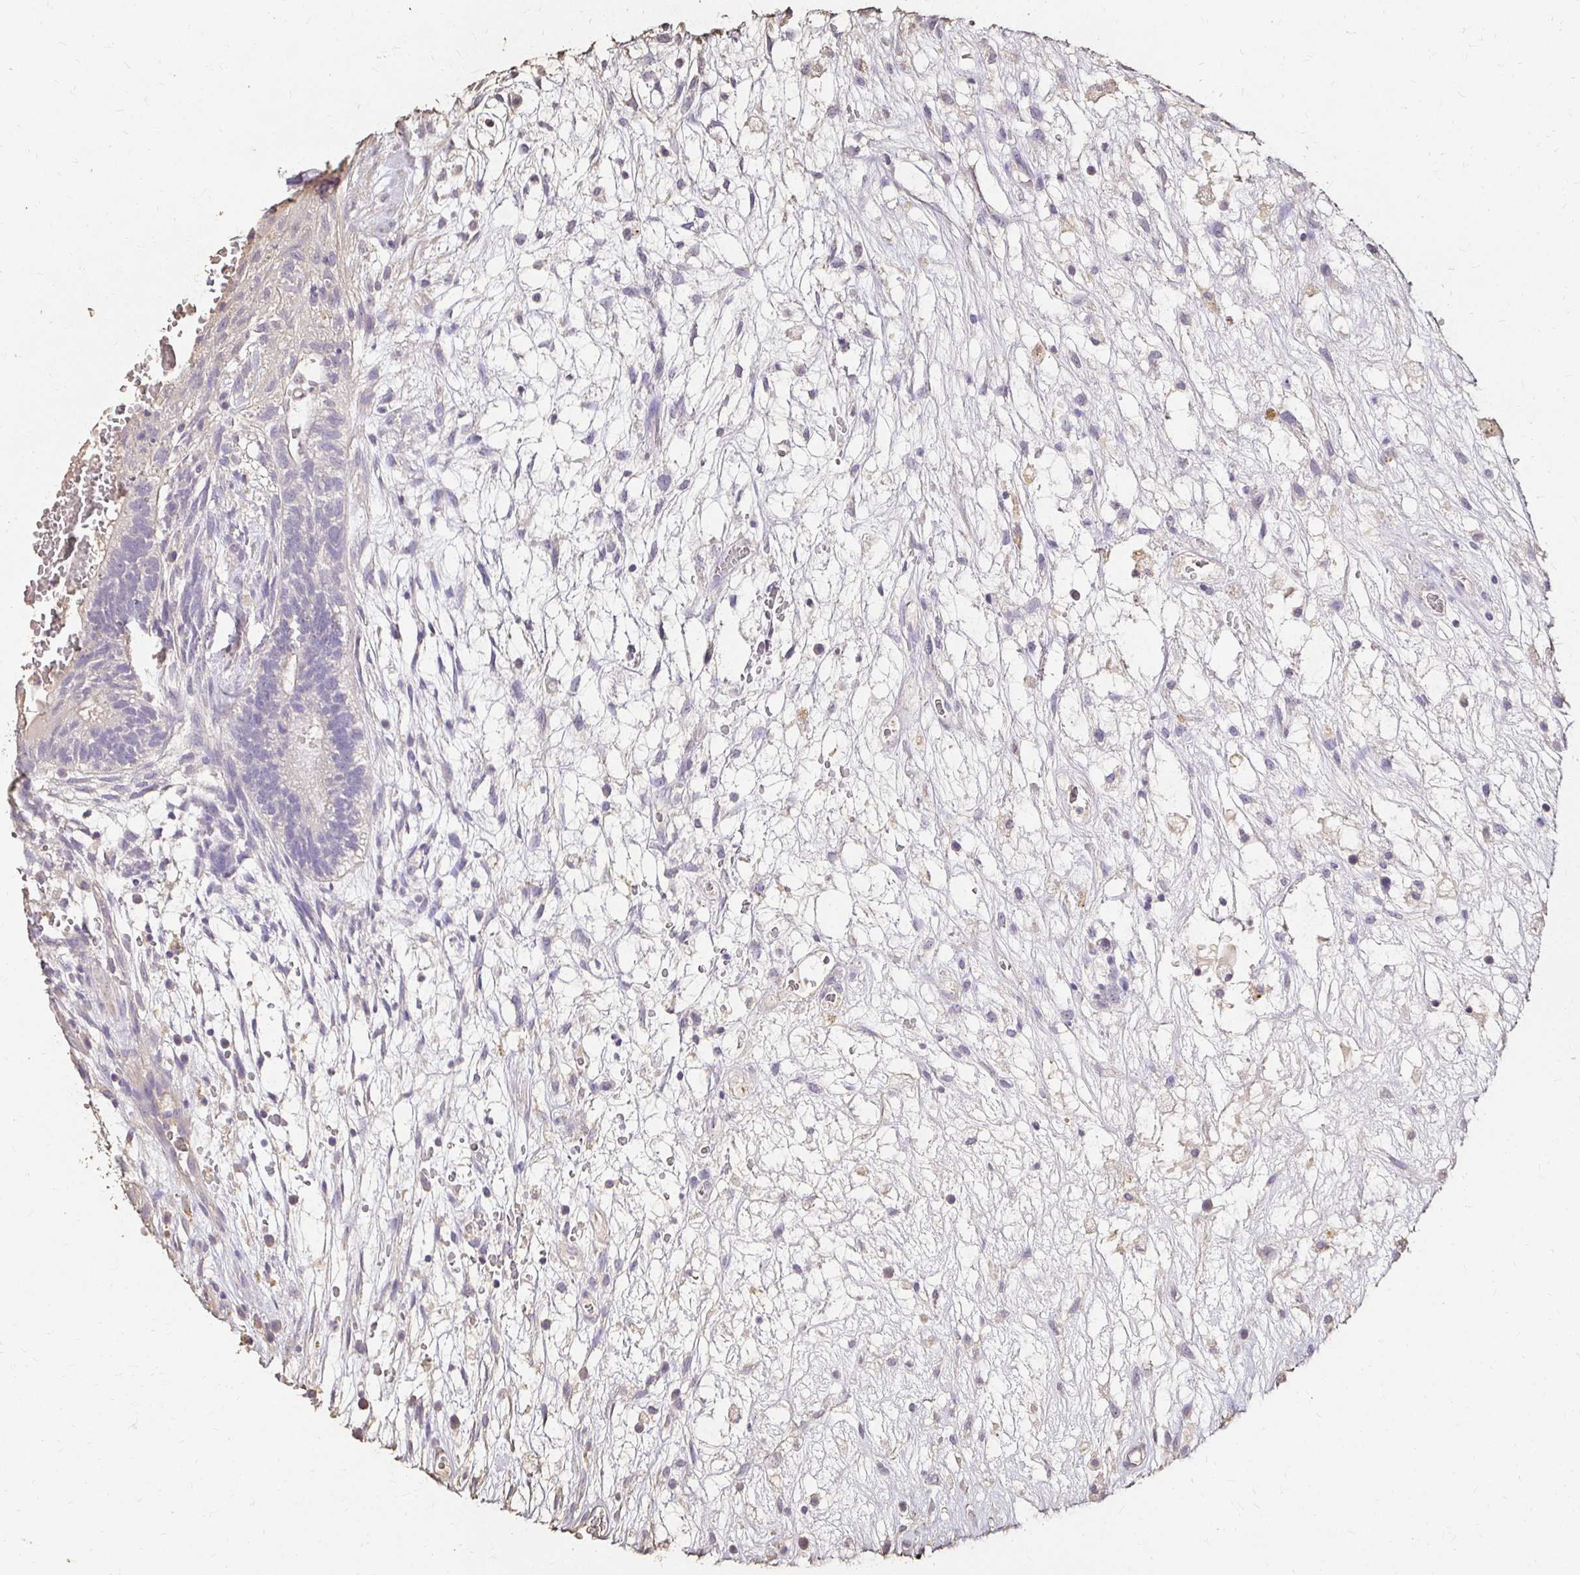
{"staining": {"intensity": "negative", "quantity": "none", "location": "none"}, "tissue": "testis cancer", "cell_type": "Tumor cells", "image_type": "cancer", "snomed": [{"axis": "morphology", "description": "Normal tissue, NOS"}, {"axis": "morphology", "description": "Carcinoma, Embryonal, NOS"}, {"axis": "topography", "description": "Testis"}], "caption": "Photomicrograph shows no protein staining in tumor cells of testis embryonal carcinoma tissue.", "gene": "UGT1A6", "patient": {"sex": "male", "age": 32}}